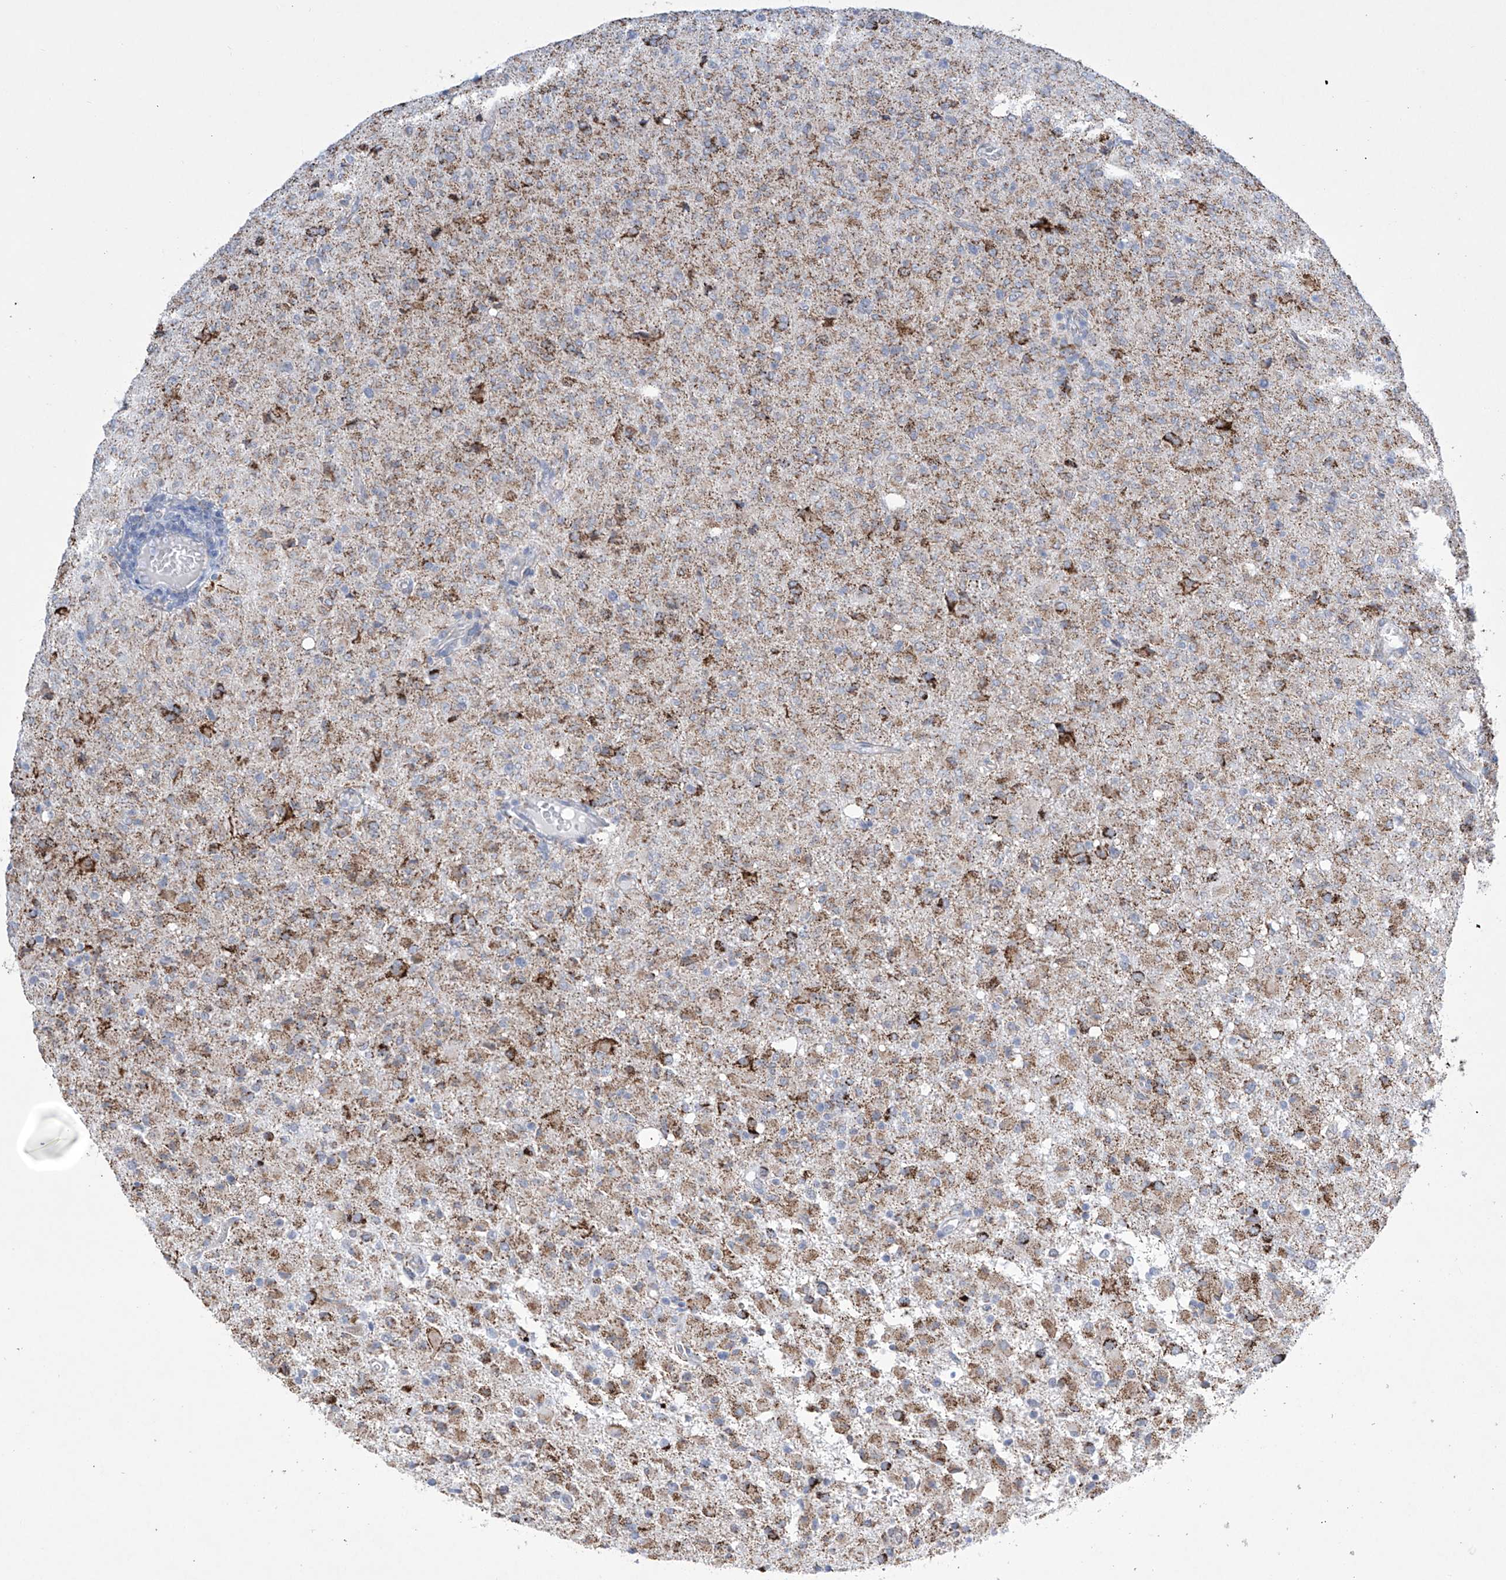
{"staining": {"intensity": "moderate", "quantity": "<25%", "location": "cytoplasmic/membranous"}, "tissue": "glioma", "cell_type": "Tumor cells", "image_type": "cancer", "snomed": [{"axis": "morphology", "description": "Glioma, malignant, High grade"}, {"axis": "topography", "description": "Brain"}], "caption": "Malignant high-grade glioma stained with DAB (3,3'-diaminobenzidine) immunohistochemistry demonstrates low levels of moderate cytoplasmic/membranous staining in about <25% of tumor cells. Immunohistochemistry (ihc) stains the protein in brown and the nuclei are stained blue.", "gene": "ALDH6A1", "patient": {"sex": "female", "age": 57}}